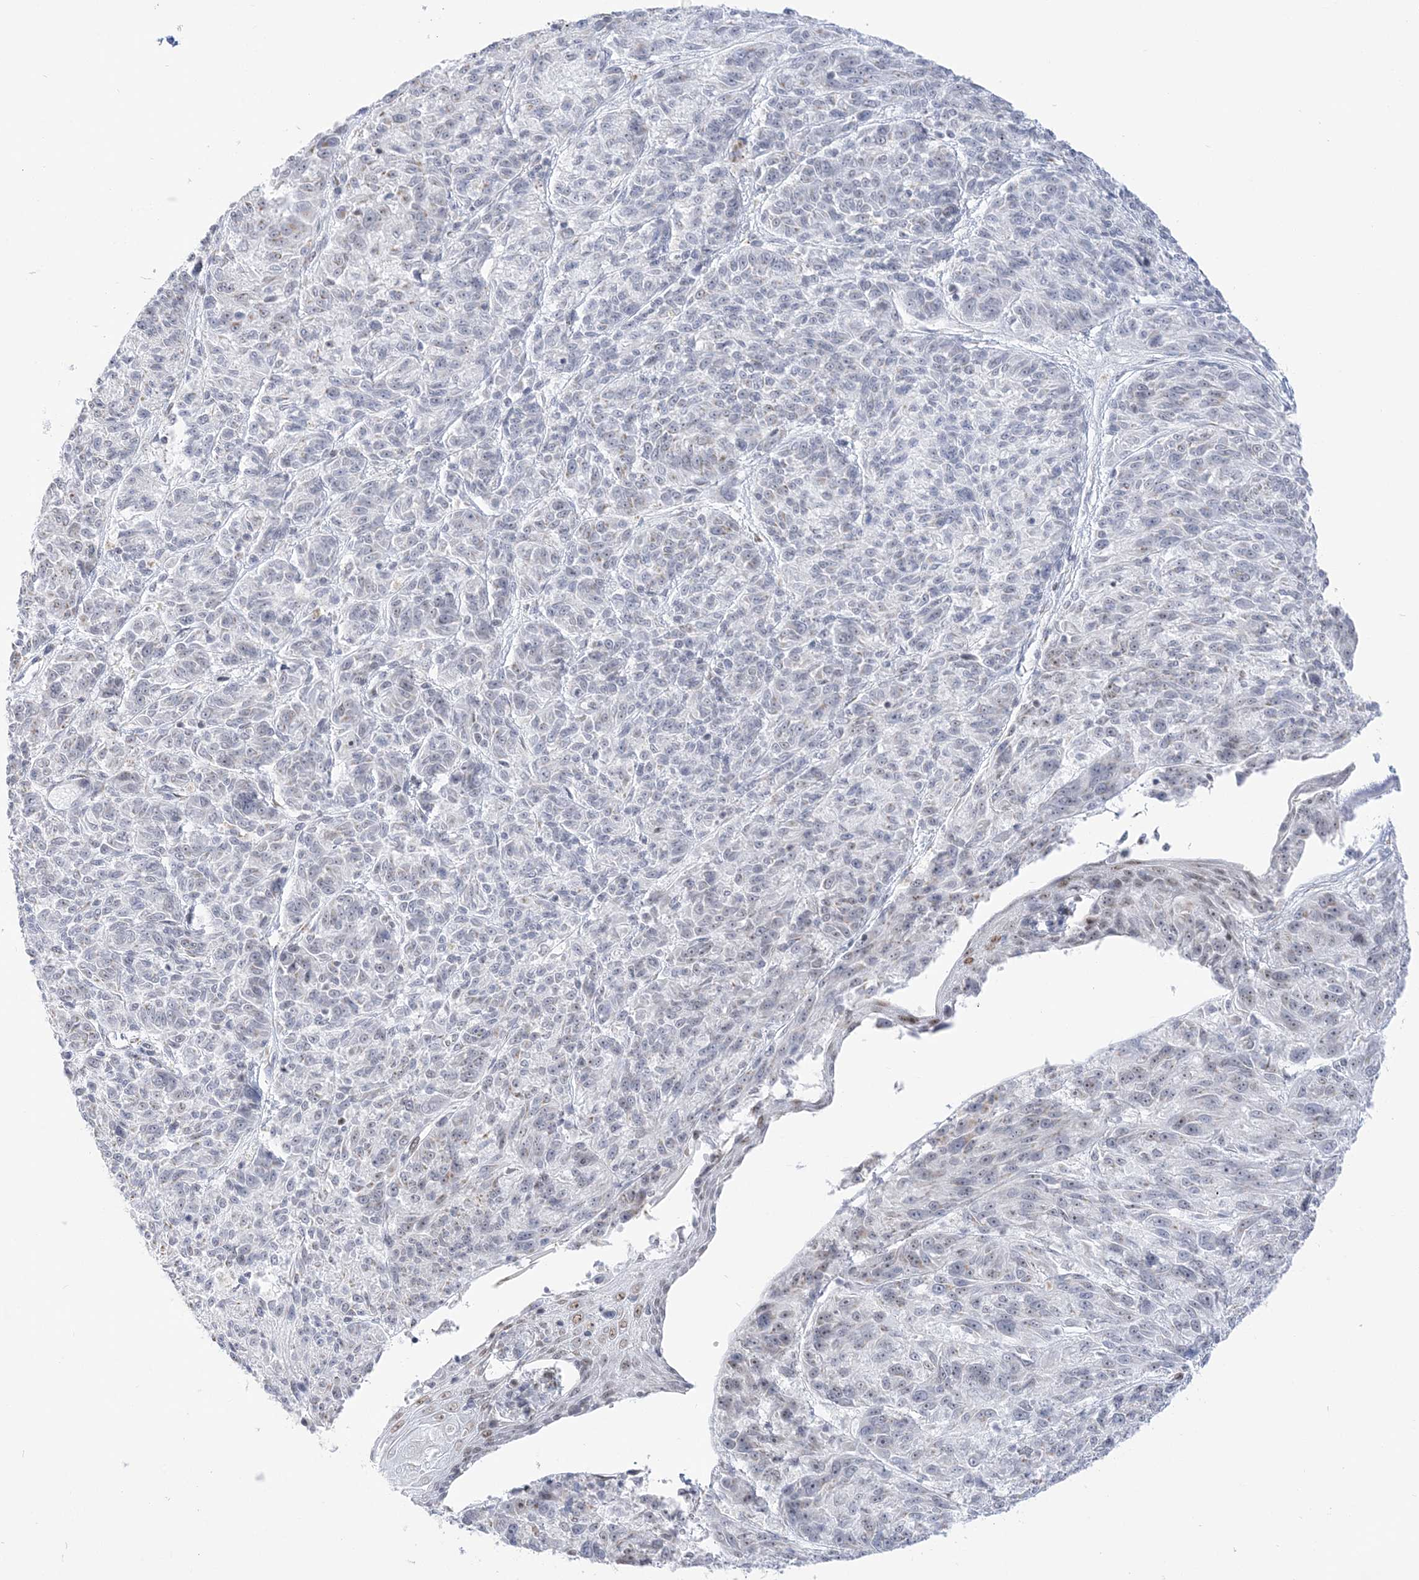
{"staining": {"intensity": "negative", "quantity": "none", "location": "none"}, "tissue": "melanoma", "cell_type": "Tumor cells", "image_type": "cancer", "snomed": [{"axis": "morphology", "description": "Malignant melanoma, NOS"}, {"axis": "topography", "description": "Skin"}], "caption": "Tumor cells are negative for protein expression in human melanoma.", "gene": "DDX21", "patient": {"sex": "male", "age": 53}}